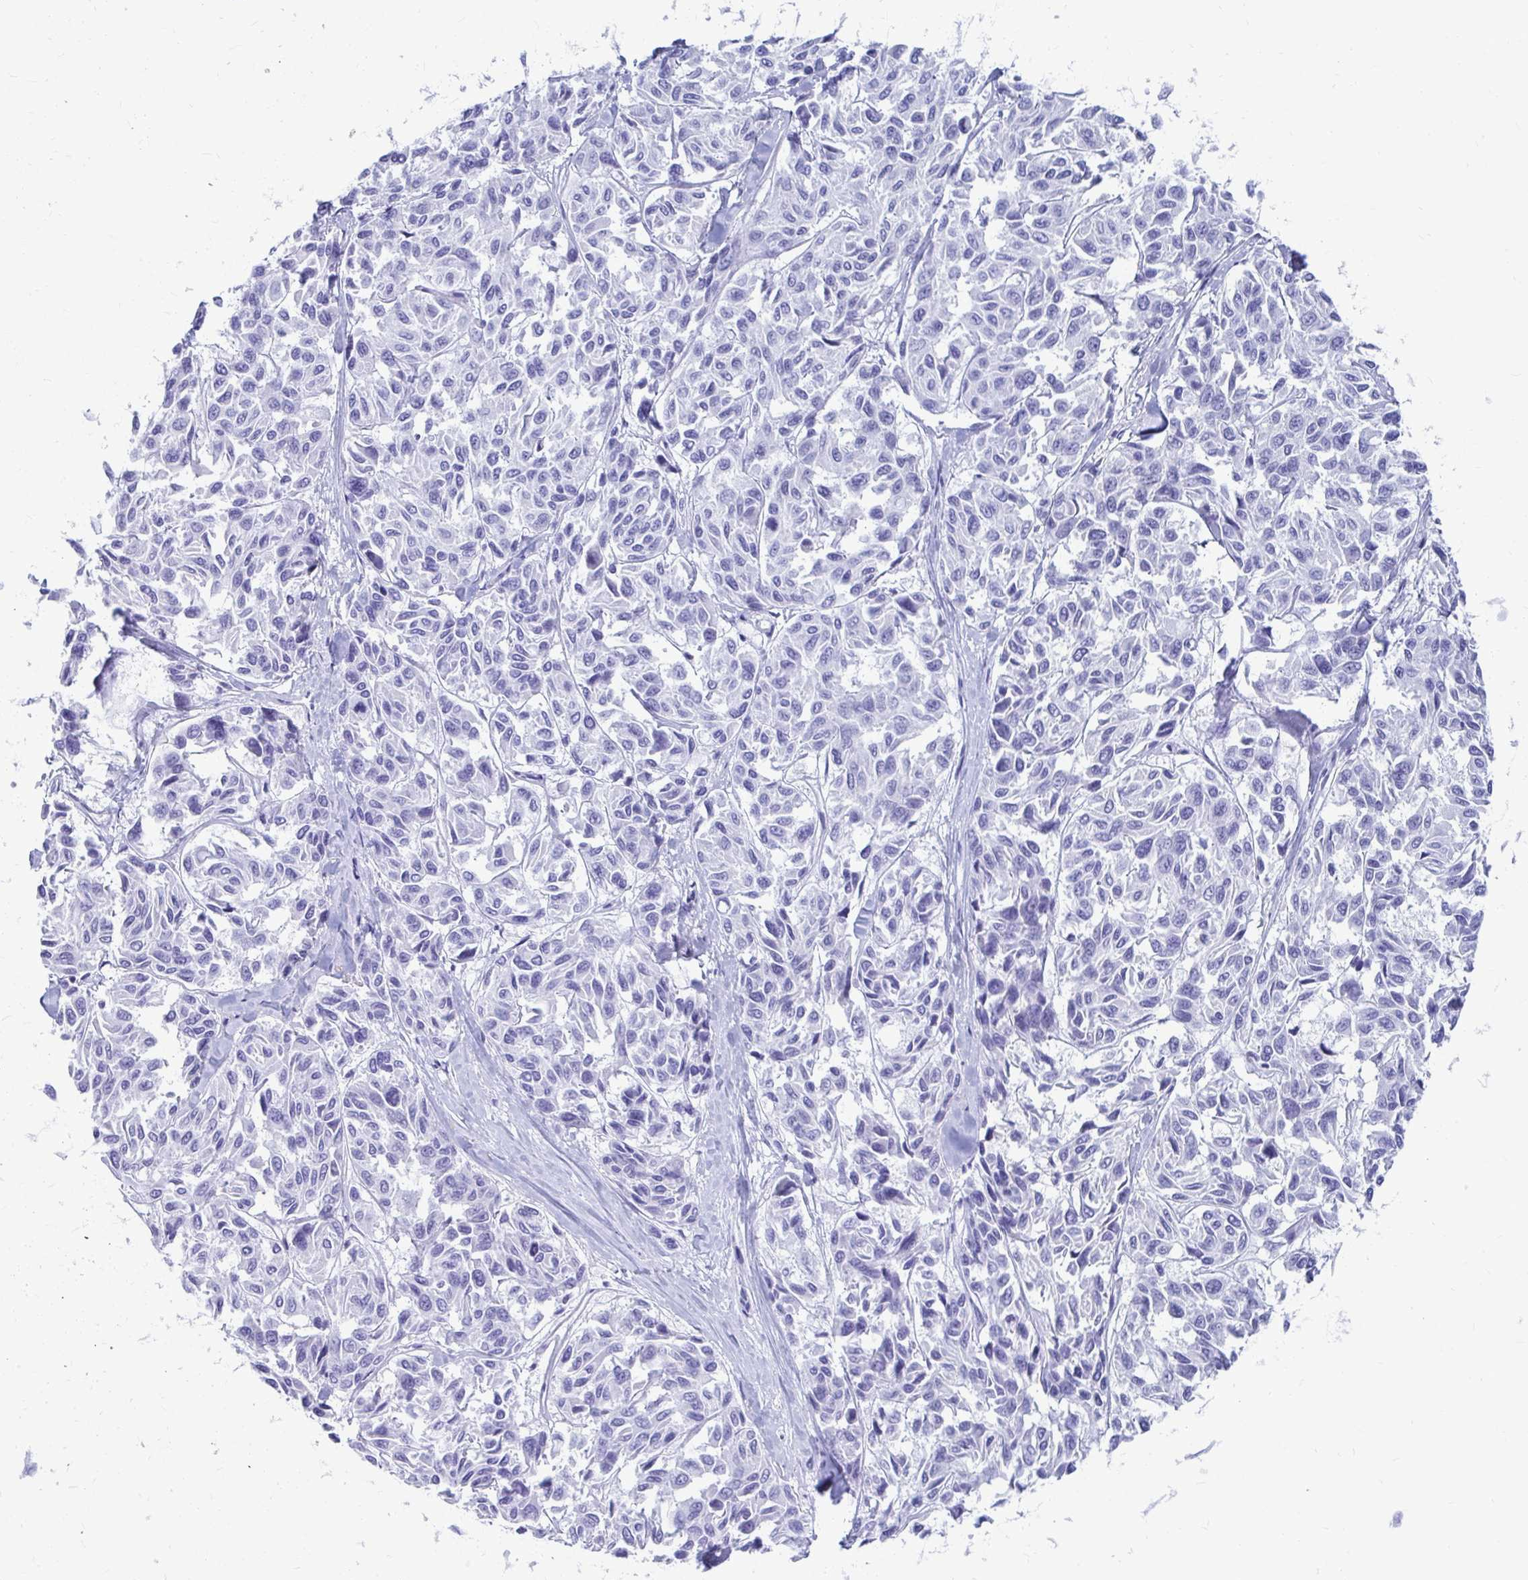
{"staining": {"intensity": "negative", "quantity": "none", "location": "none"}, "tissue": "melanoma", "cell_type": "Tumor cells", "image_type": "cancer", "snomed": [{"axis": "morphology", "description": "Malignant melanoma, NOS"}, {"axis": "topography", "description": "Skin"}], "caption": "Micrograph shows no significant protein expression in tumor cells of melanoma.", "gene": "OR10R2", "patient": {"sex": "female", "age": 66}}